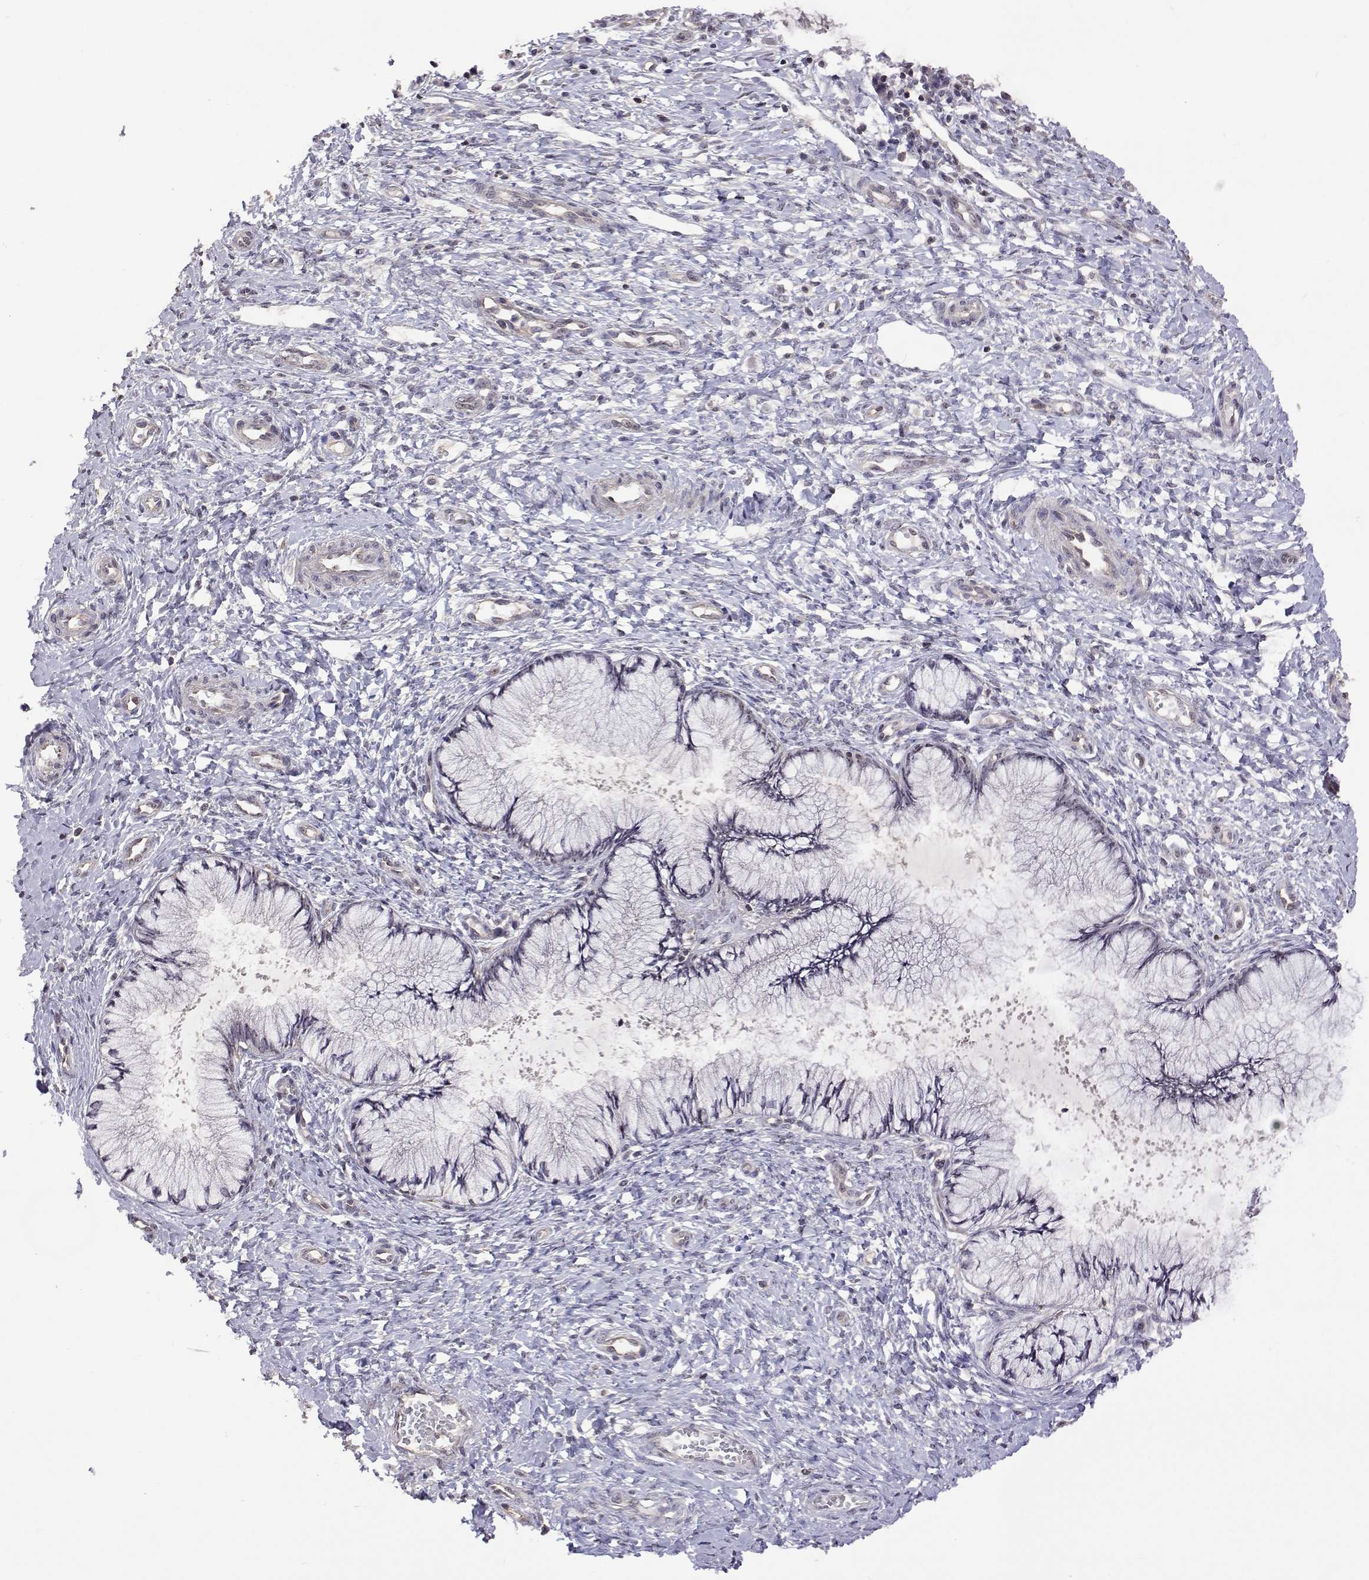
{"staining": {"intensity": "weak", "quantity": "25%-75%", "location": "cytoplasmic/membranous"}, "tissue": "cervix", "cell_type": "Glandular cells", "image_type": "normal", "snomed": [{"axis": "morphology", "description": "Normal tissue, NOS"}, {"axis": "topography", "description": "Cervix"}], "caption": "Immunohistochemical staining of normal human cervix reveals low levels of weak cytoplasmic/membranous staining in about 25%-75% of glandular cells. Nuclei are stained in blue.", "gene": "NHP2", "patient": {"sex": "female", "age": 37}}